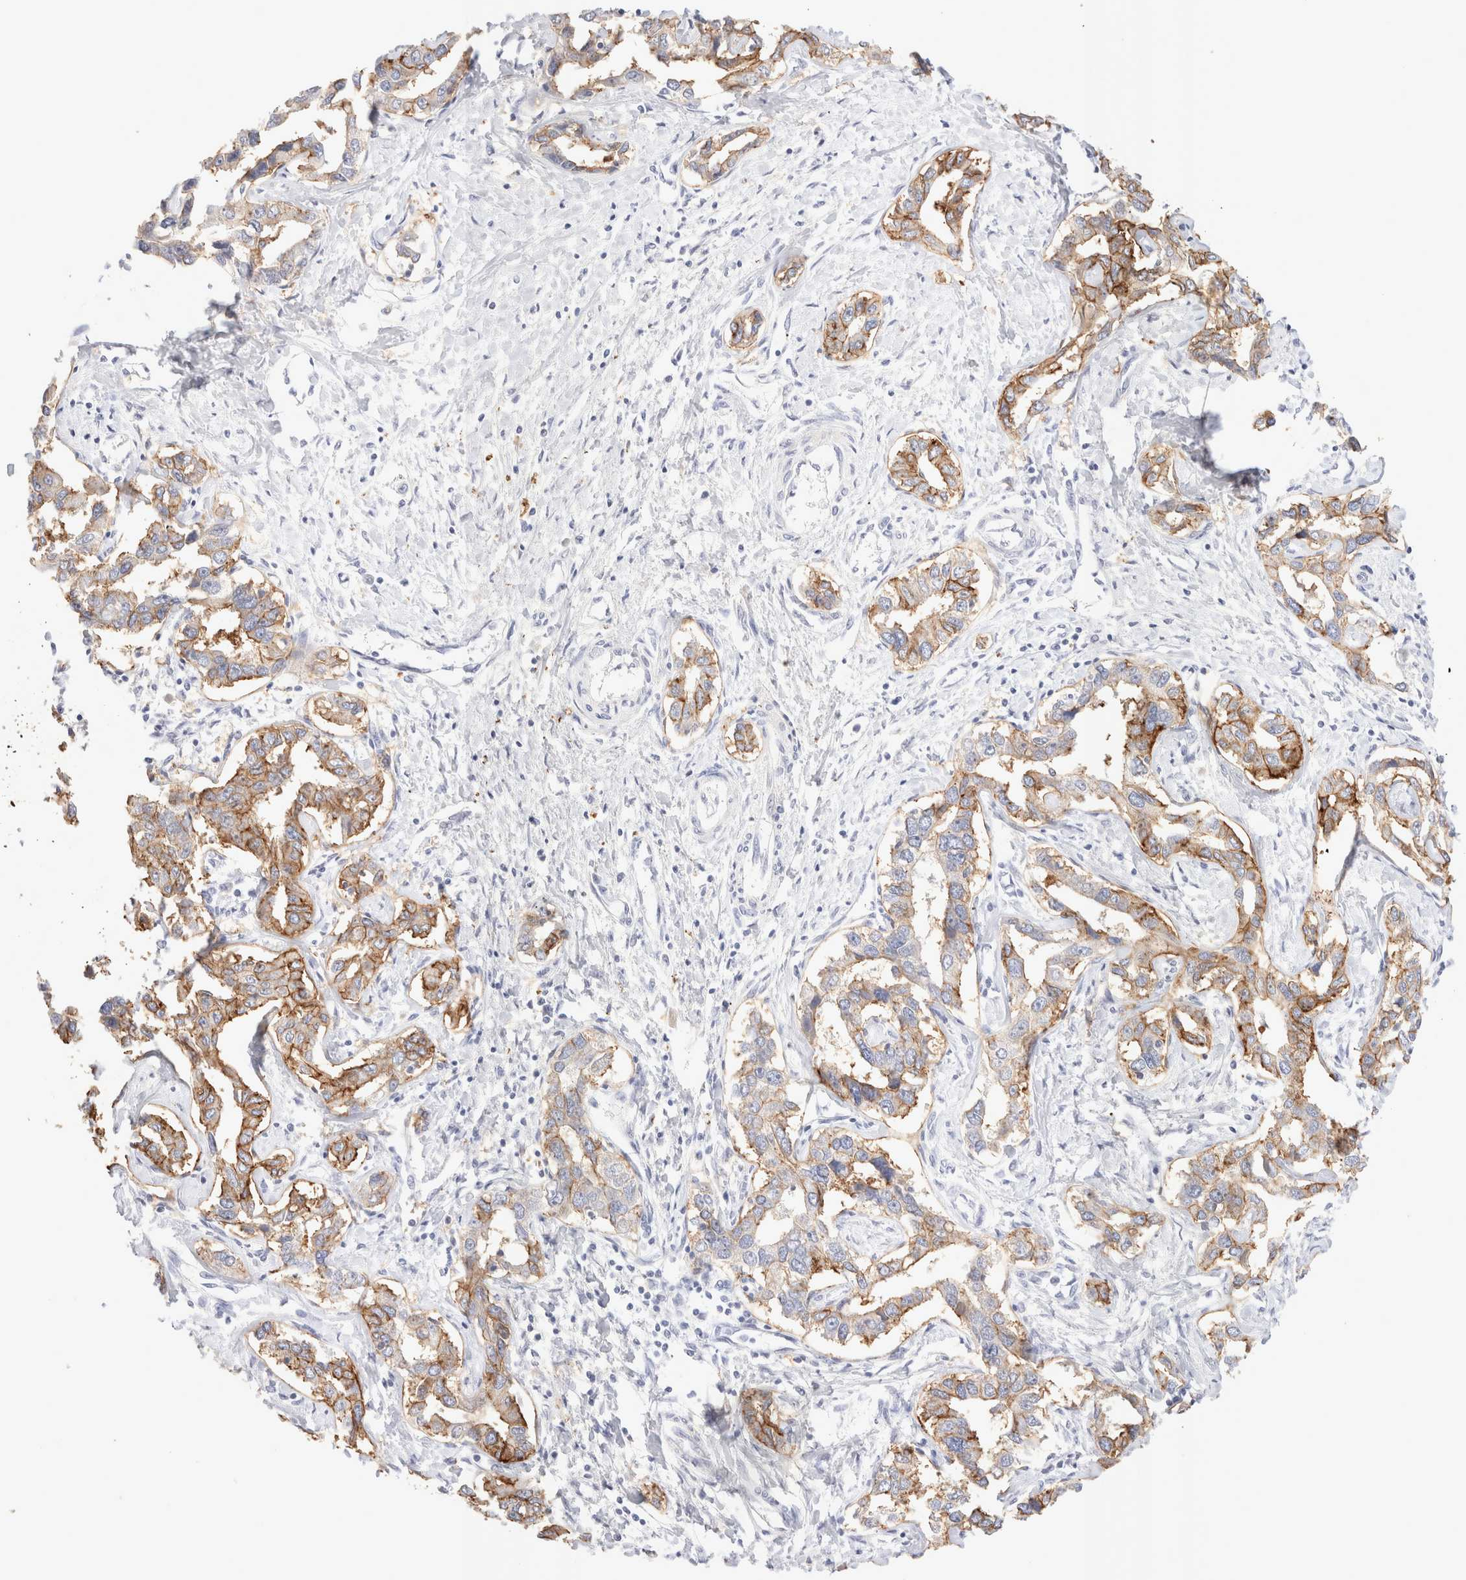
{"staining": {"intensity": "moderate", "quantity": ">75%", "location": "cytoplasmic/membranous"}, "tissue": "liver cancer", "cell_type": "Tumor cells", "image_type": "cancer", "snomed": [{"axis": "morphology", "description": "Cholangiocarcinoma"}, {"axis": "topography", "description": "Liver"}], "caption": "Immunohistochemical staining of cholangiocarcinoma (liver) shows medium levels of moderate cytoplasmic/membranous positivity in approximately >75% of tumor cells. Using DAB (brown) and hematoxylin (blue) stains, captured at high magnification using brightfield microscopy.", "gene": "EPCAM", "patient": {"sex": "male", "age": 59}}